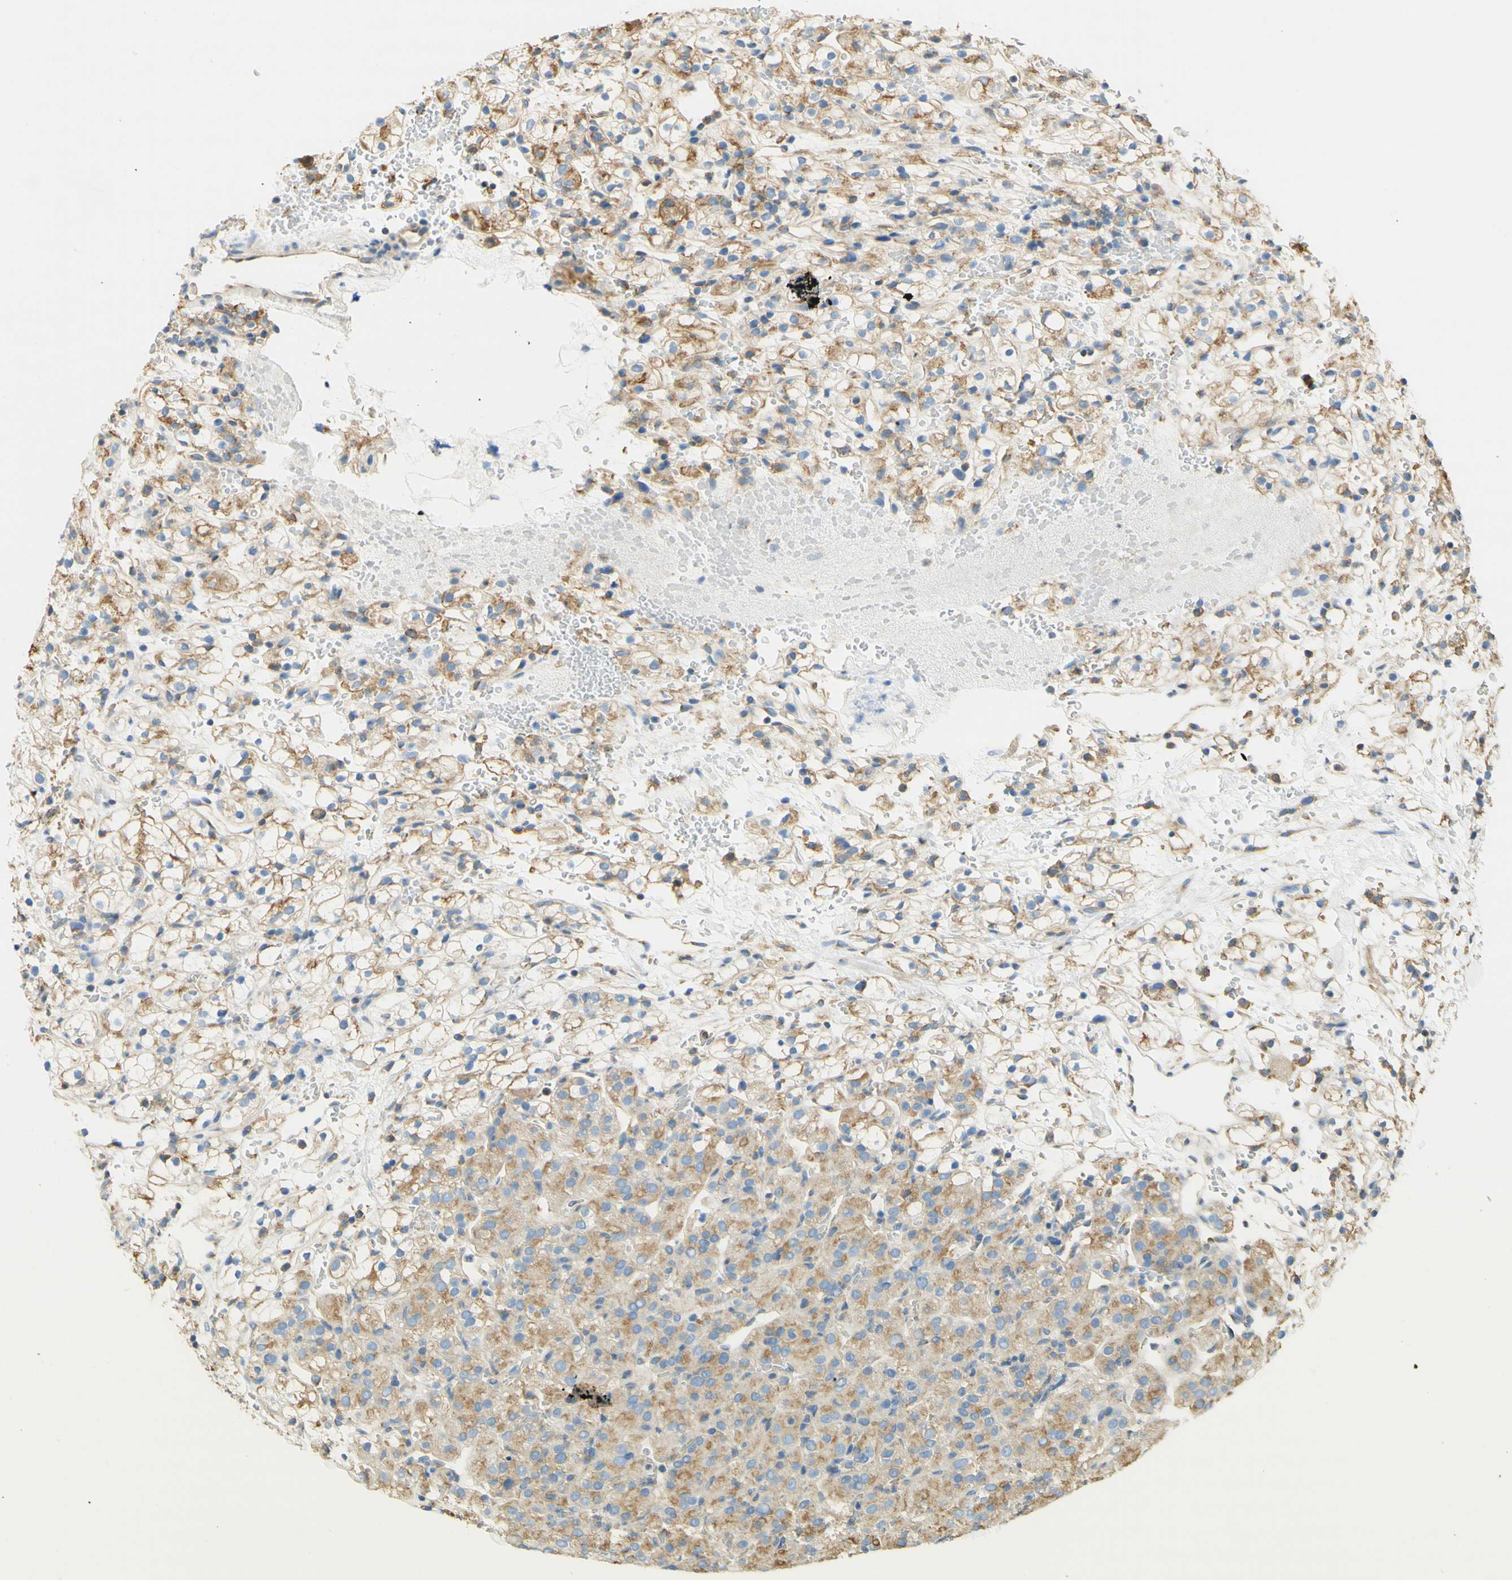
{"staining": {"intensity": "moderate", "quantity": "<25%", "location": "none"}, "tissue": "renal cancer", "cell_type": "Tumor cells", "image_type": "cancer", "snomed": [{"axis": "morphology", "description": "Adenocarcinoma, NOS"}, {"axis": "topography", "description": "Kidney"}], "caption": "Immunohistochemical staining of renal cancer (adenocarcinoma) displays low levels of moderate None protein staining in about <25% of tumor cells. (Stains: DAB in brown, nuclei in blue, Microscopy: brightfield microscopy at high magnification).", "gene": "CLTC", "patient": {"sex": "male", "age": 61}}